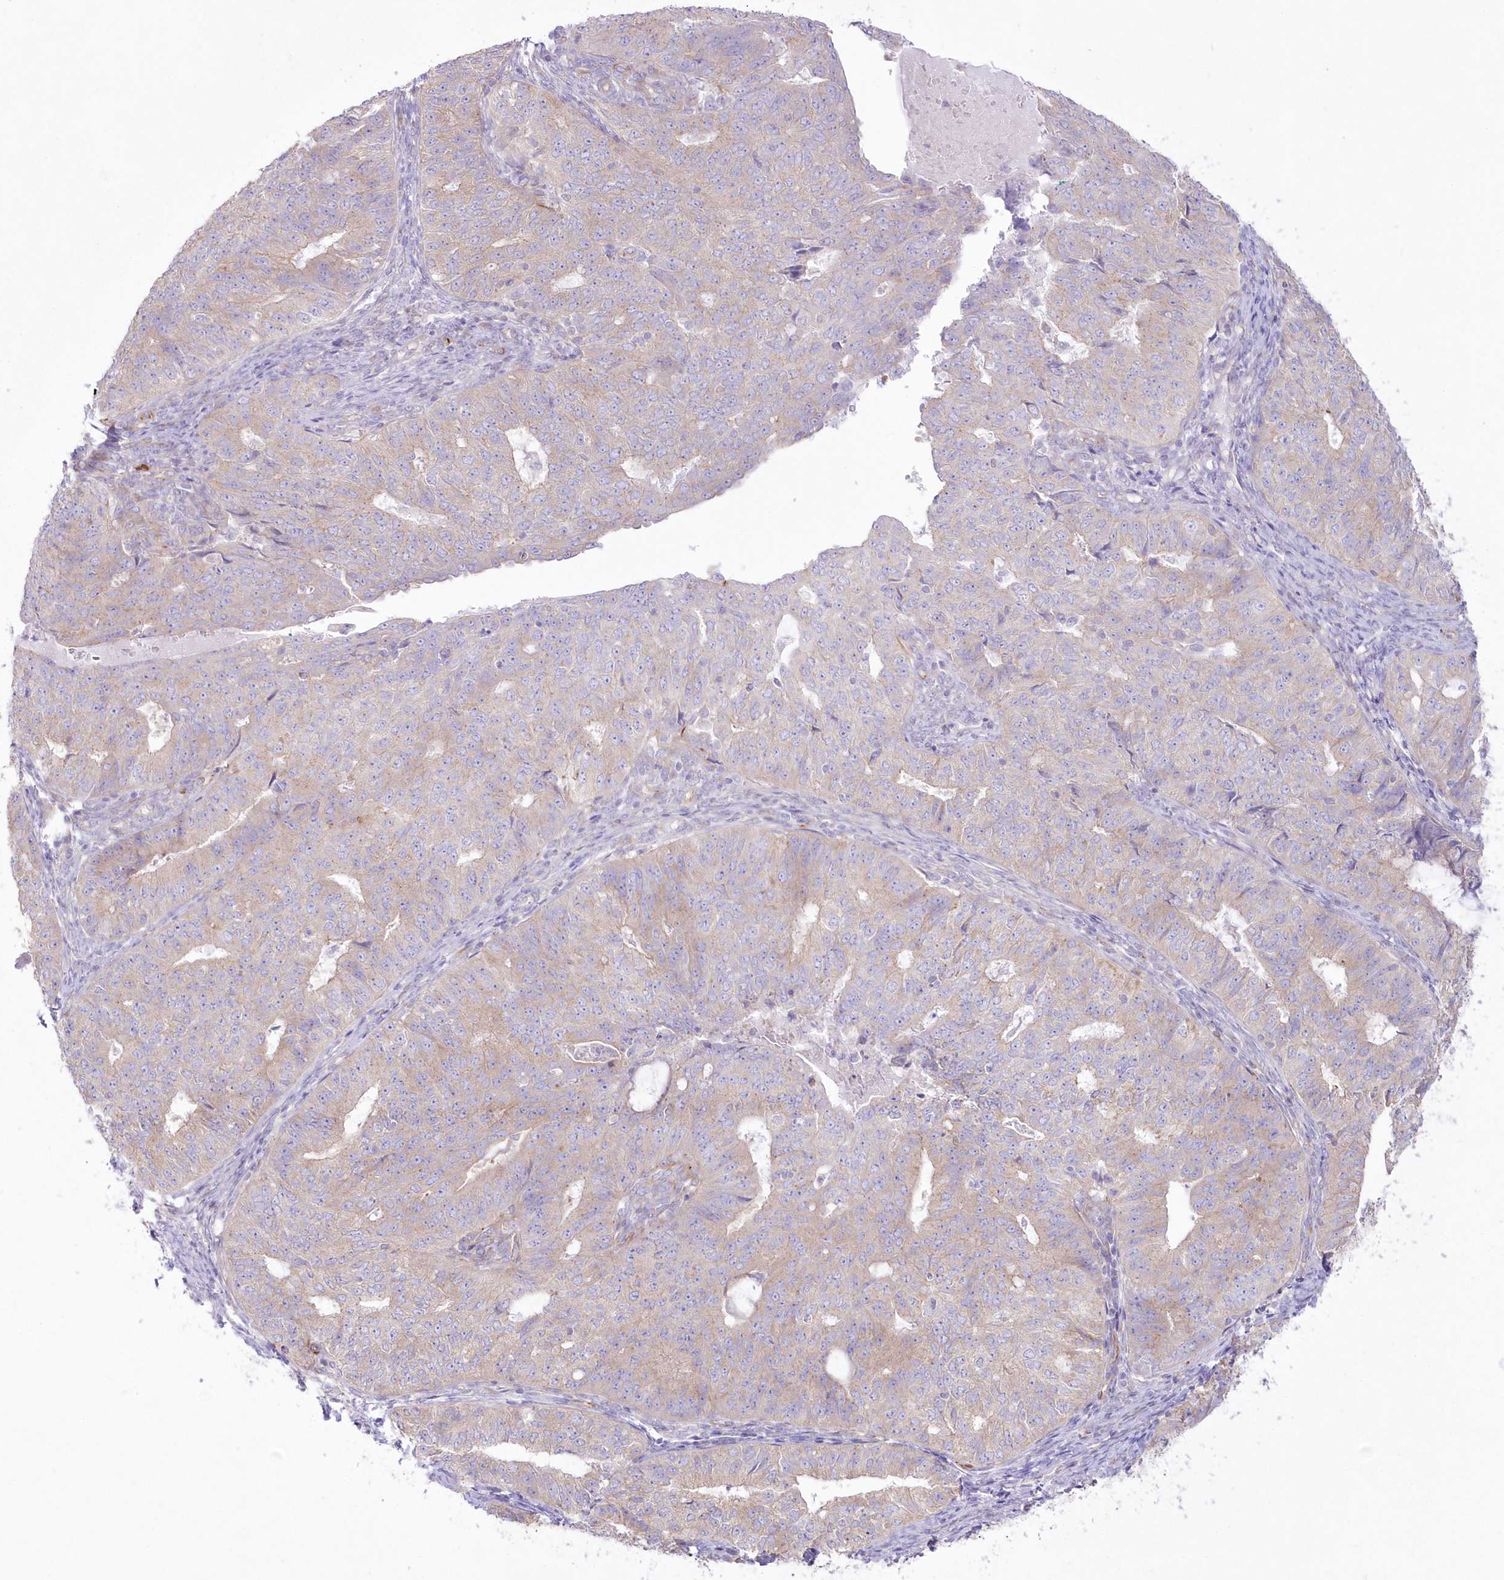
{"staining": {"intensity": "weak", "quantity": ">75%", "location": "cytoplasmic/membranous"}, "tissue": "endometrial cancer", "cell_type": "Tumor cells", "image_type": "cancer", "snomed": [{"axis": "morphology", "description": "Adenocarcinoma, NOS"}, {"axis": "topography", "description": "Endometrium"}], "caption": "An image of endometrial cancer stained for a protein demonstrates weak cytoplasmic/membranous brown staining in tumor cells.", "gene": "ZNF843", "patient": {"sex": "female", "age": 32}}